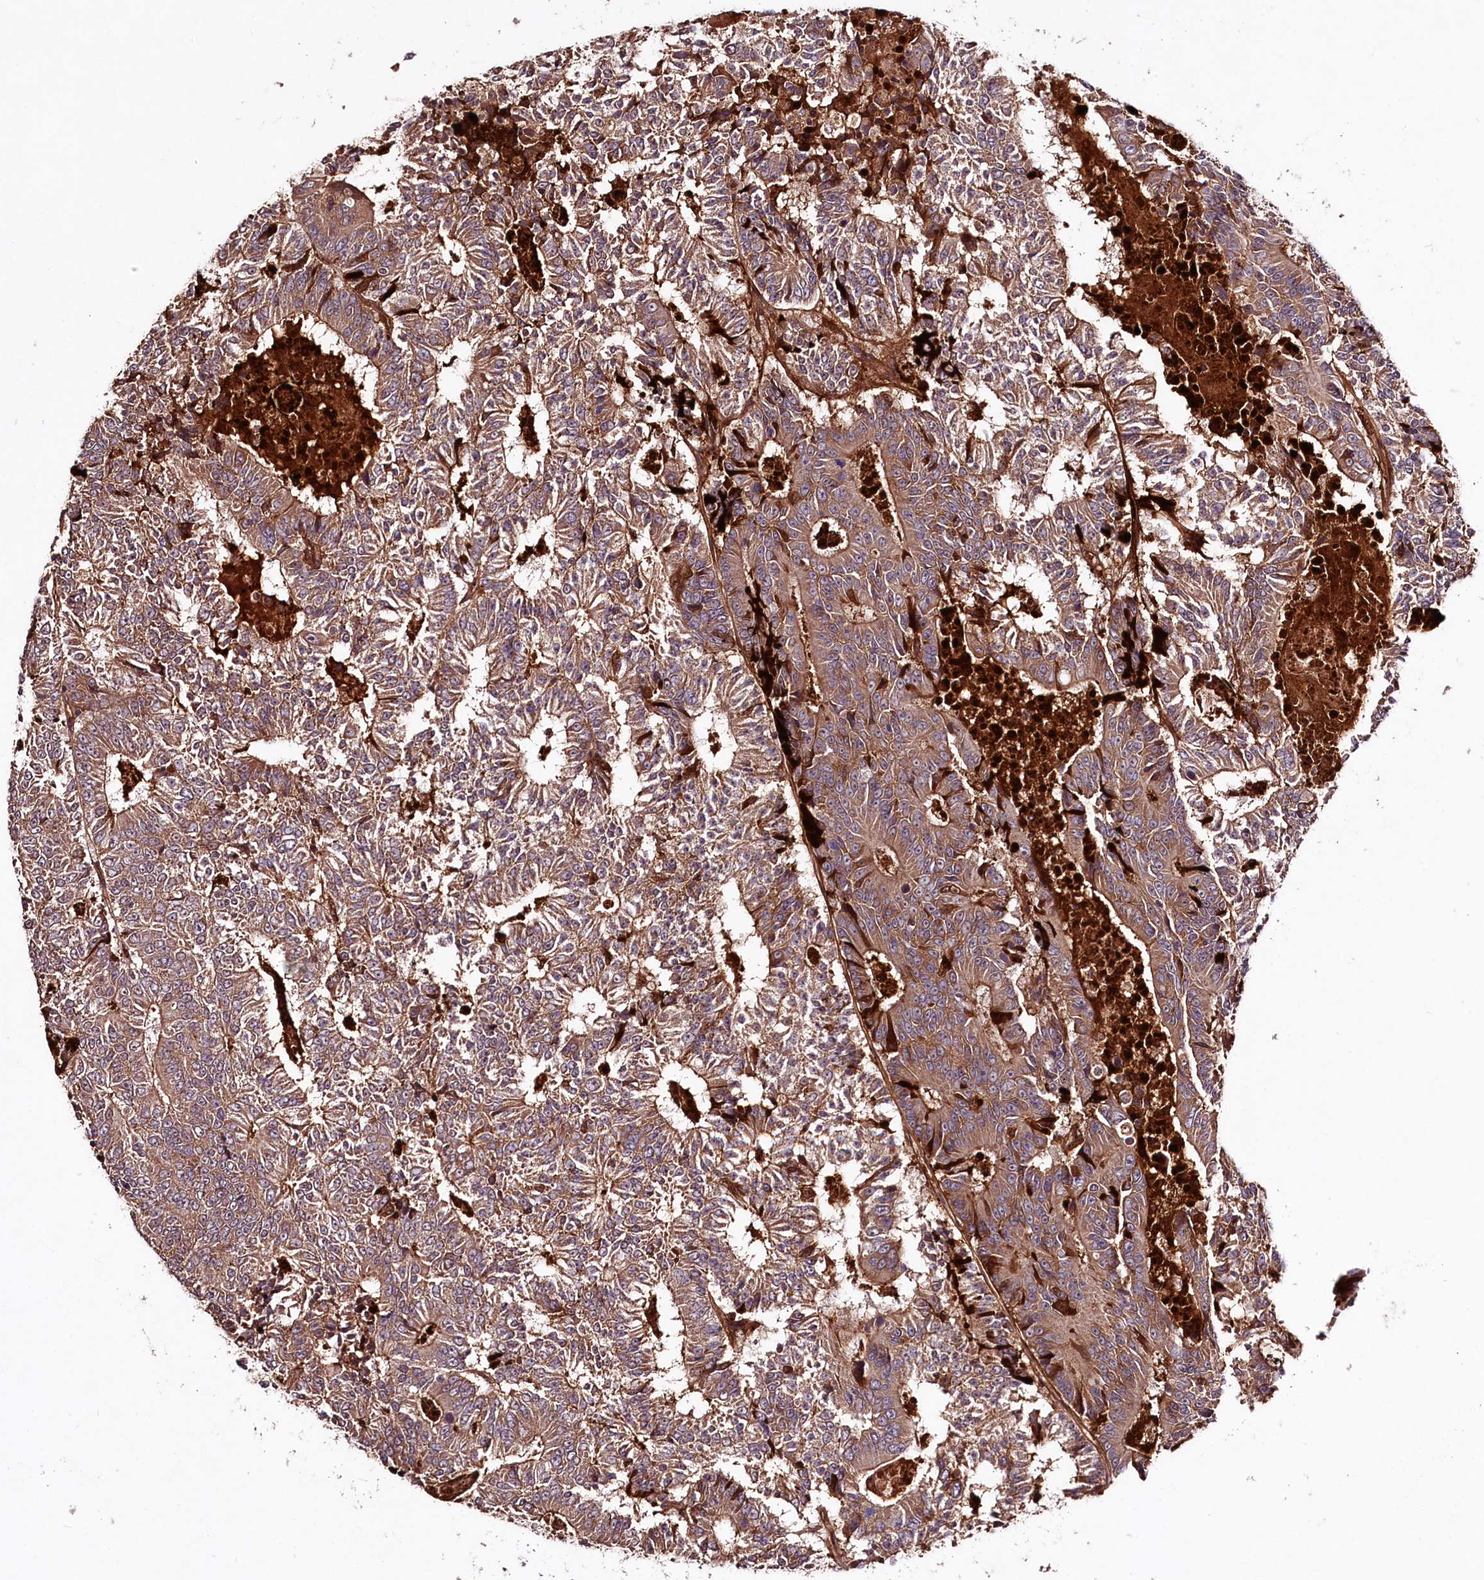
{"staining": {"intensity": "moderate", "quantity": ">75%", "location": "cytoplasmic/membranous"}, "tissue": "colorectal cancer", "cell_type": "Tumor cells", "image_type": "cancer", "snomed": [{"axis": "morphology", "description": "Adenocarcinoma, NOS"}, {"axis": "topography", "description": "Colon"}], "caption": "This photomicrograph shows immunohistochemistry staining of adenocarcinoma (colorectal), with medium moderate cytoplasmic/membranous staining in about >75% of tumor cells.", "gene": "TNPO3", "patient": {"sex": "male", "age": 83}}